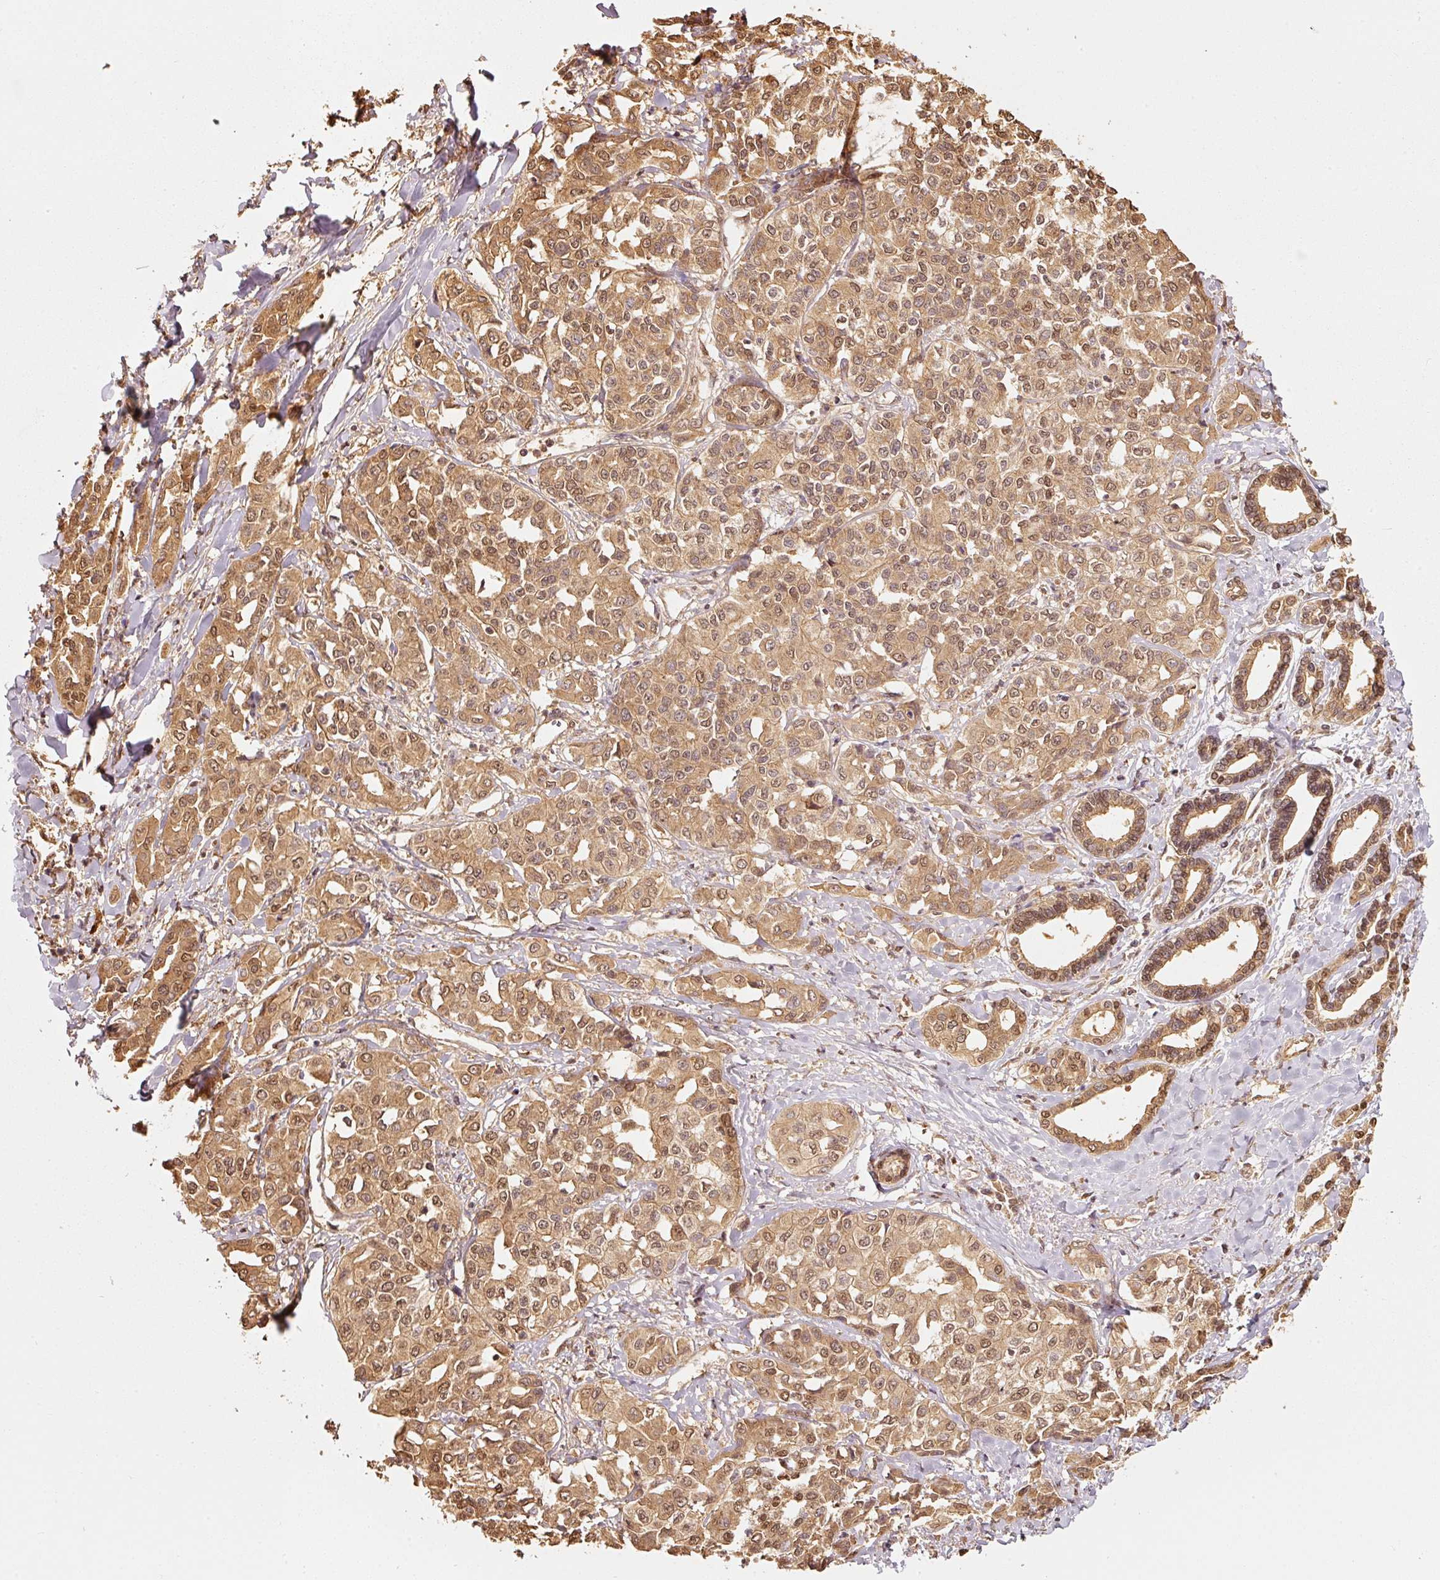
{"staining": {"intensity": "moderate", "quantity": ">75%", "location": "cytoplasmic/membranous,nuclear"}, "tissue": "liver cancer", "cell_type": "Tumor cells", "image_type": "cancer", "snomed": [{"axis": "morphology", "description": "Cholangiocarcinoma"}, {"axis": "topography", "description": "Liver"}], "caption": "Liver cholangiocarcinoma stained with DAB IHC exhibits medium levels of moderate cytoplasmic/membranous and nuclear expression in about >75% of tumor cells. (Stains: DAB (3,3'-diaminobenzidine) in brown, nuclei in blue, Microscopy: brightfield microscopy at high magnification).", "gene": "STAU1", "patient": {"sex": "female", "age": 77}}